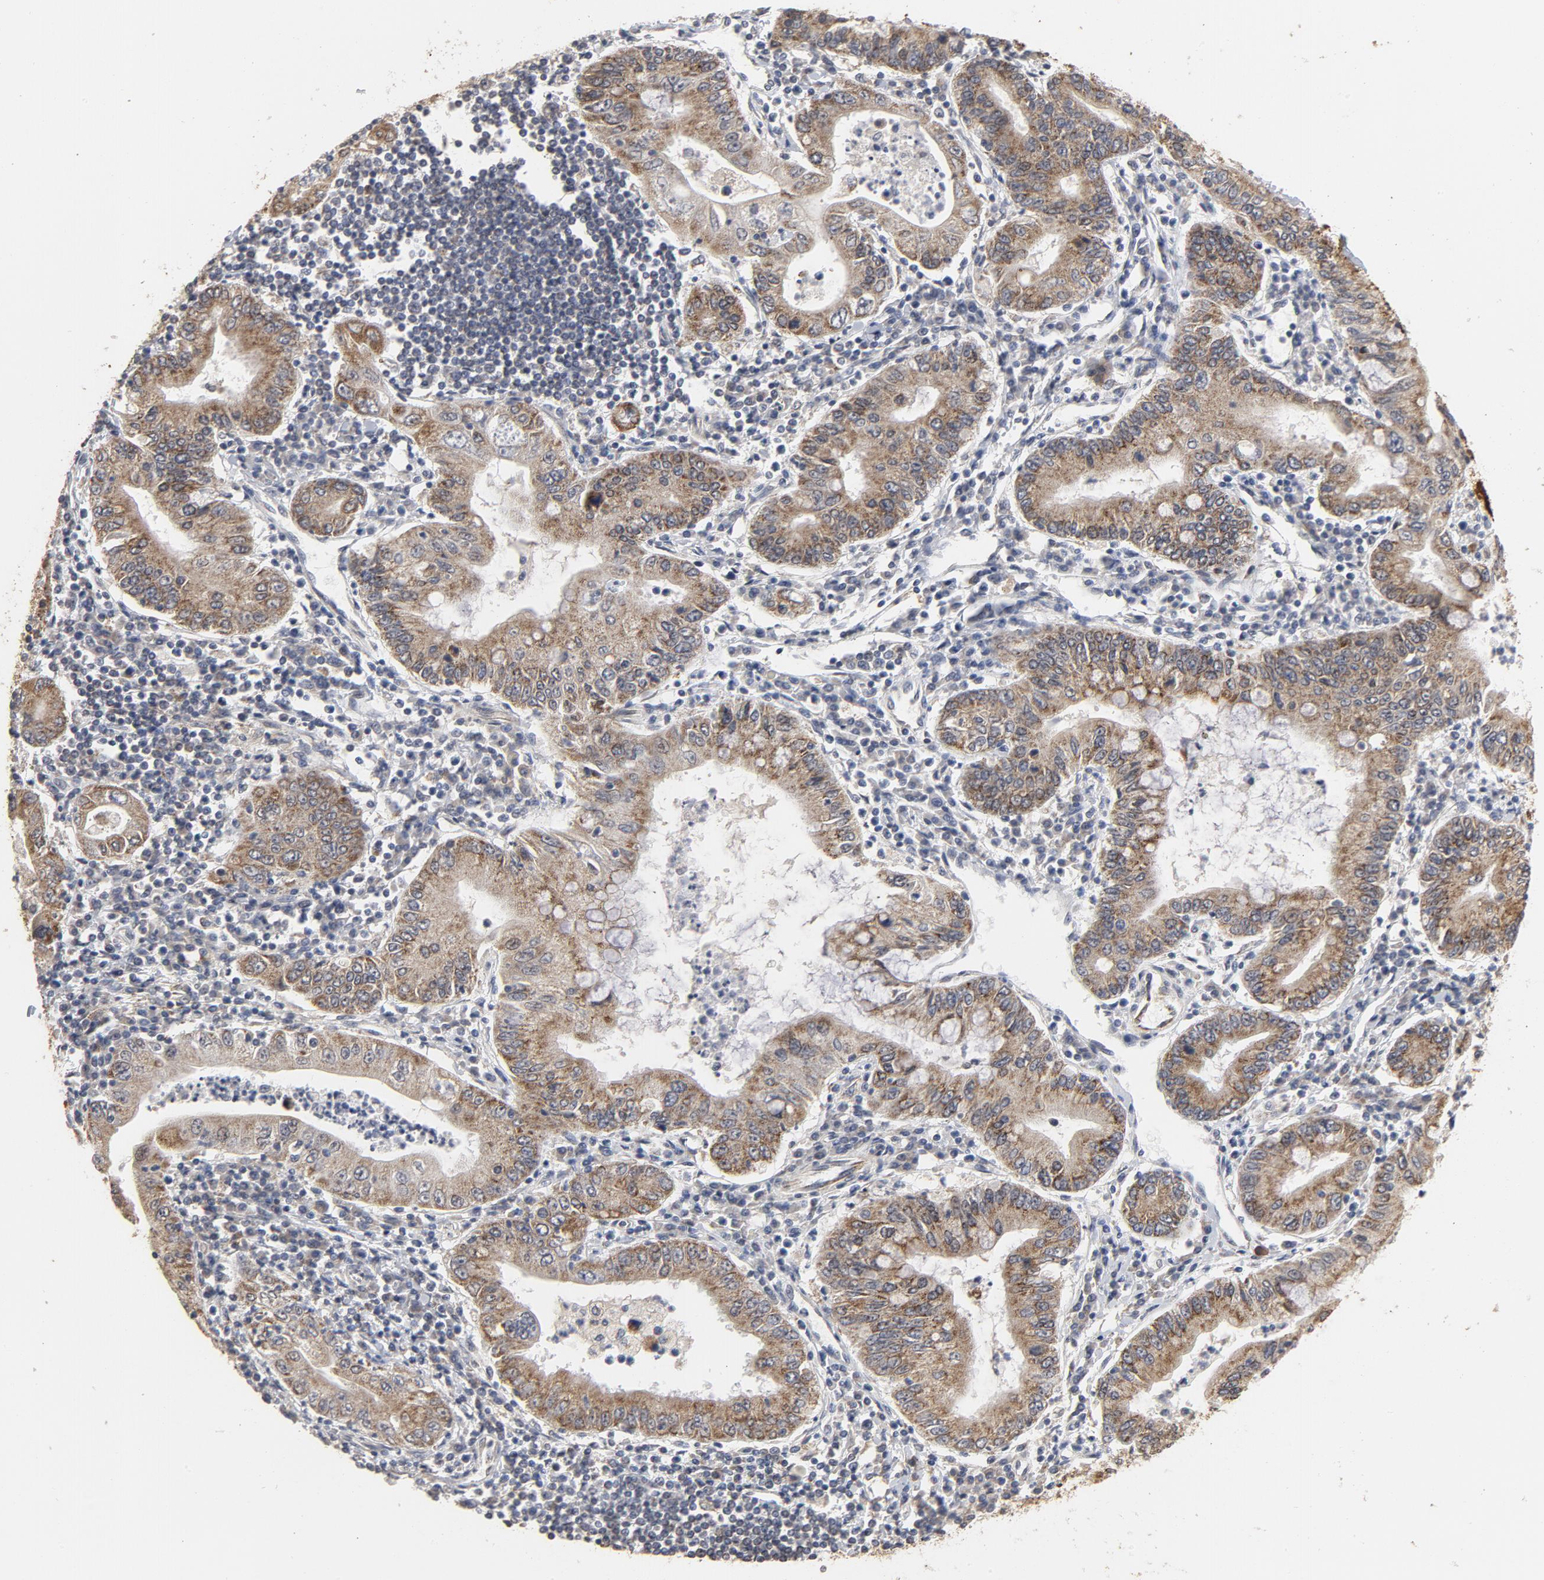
{"staining": {"intensity": "moderate", "quantity": ">75%", "location": "cytoplasmic/membranous"}, "tissue": "stomach cancer", "cell_type": "Tumor cells", "image_type": "cancer", "snomed": [{"axis": "morphology", "description": "Normal tissue, NOS"}, {"axis": "morphology", "description": "Adenocarcinoma, NOS"}, {"axis": "topography", "description": "Esophagus"}, {"axis": "topography", "description": "Stomach, upper"}, {"axis": "topography", "description": "Peripheral nerve tissue"}], "caption": "Stomach adenocarcinoma stained with a brown dye shows moderate cytoplasmic/membranous positive staining in about >75% of tumor cells.", "gene": "PPP1R1B", "patient": {"sex": "male", "age": 62}}